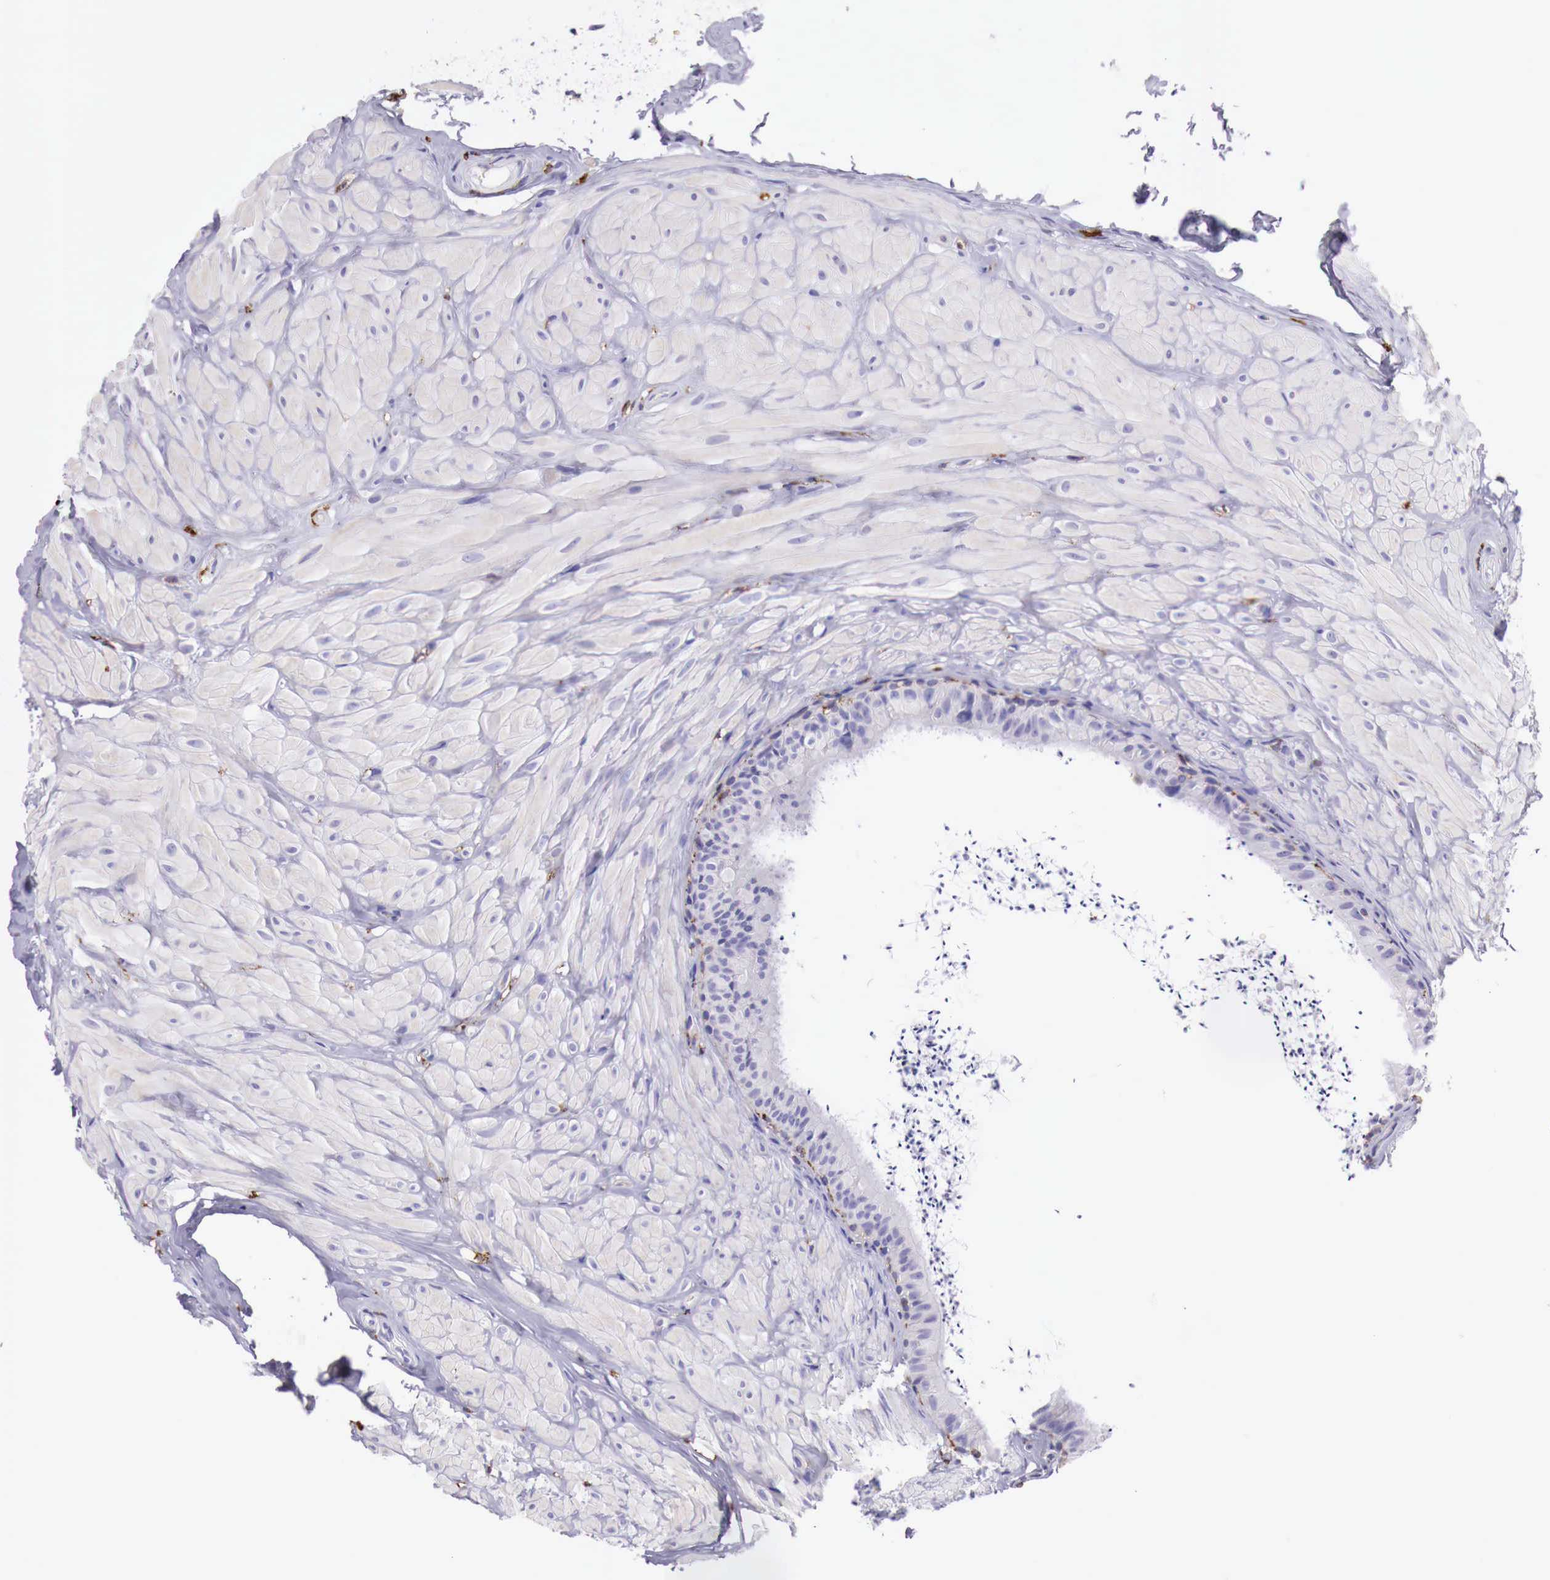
{"staining": {"intensity": "moderate", "quantity": "<25%", "location": "cytoplasmic/membranous"}, "tissue": "epididymis", "cell_type": "Glandular cells", "image_type": "normal", "snomed": [{"axis": "morphology", "description": "Normal tissue, NOS"}, {"axis": "topography", "description": "Epididymis"}], "caption": "High-power microscopy captured an IHC histopathology image of unremarkable epididymis, revealing moderate cytoplasmic/membranous expression in about <25% of glandular cells. The protein is shown in brown color, while the nuclei are stained blue.", "gene": "MSR1", "patient": {"sex": "male", "age": 52}}